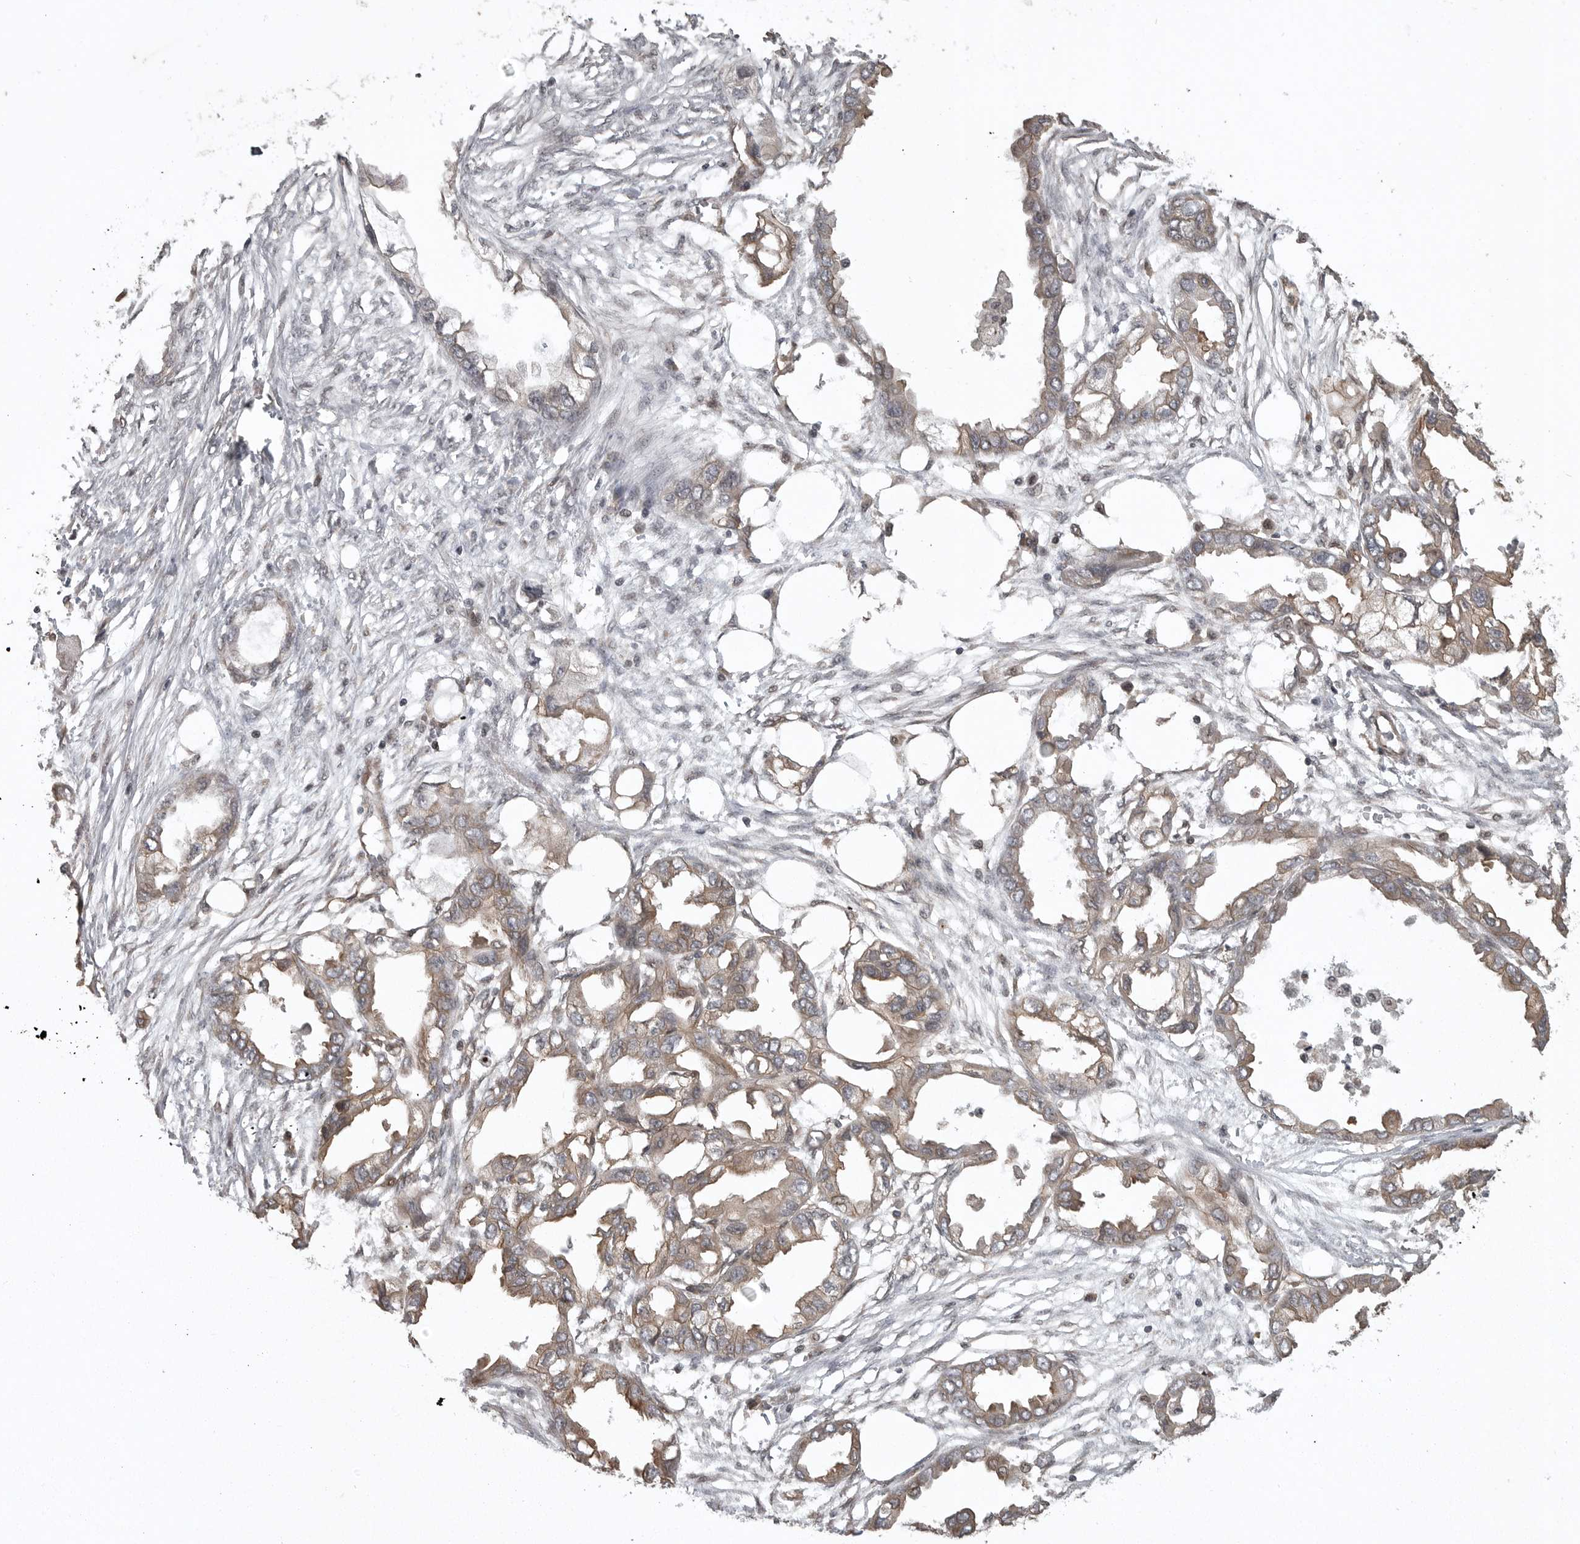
{"staining": {"intensity": "weak", "quantity": "25%-75%", "location": "cytoplasmic/membranous"}, "tissue": "endometrial cancer", "cell_type": "Tumor cells", "image_type": "cancer", "snomed": [{"axis": "morphology", "description": "Adenocarcinoma, NOS"}, {"axis": "morphology", "description": "Adenocarcinoma, metastatic, NOS"}, {"axis": "topography", "description": "Adipose tissue"}, {"axis": "topography", "description": "Endometrium"}], "caption": "Approximately 25%-75% of tumor cells in human endometrial cancer (adenocarcinoma) display weak cytoplasmic/membranous protein positivity as visualized by brown immunohistochemical staining.", "gene": "DNAJC8", "patient": {"sex": "female", "age": 67}}